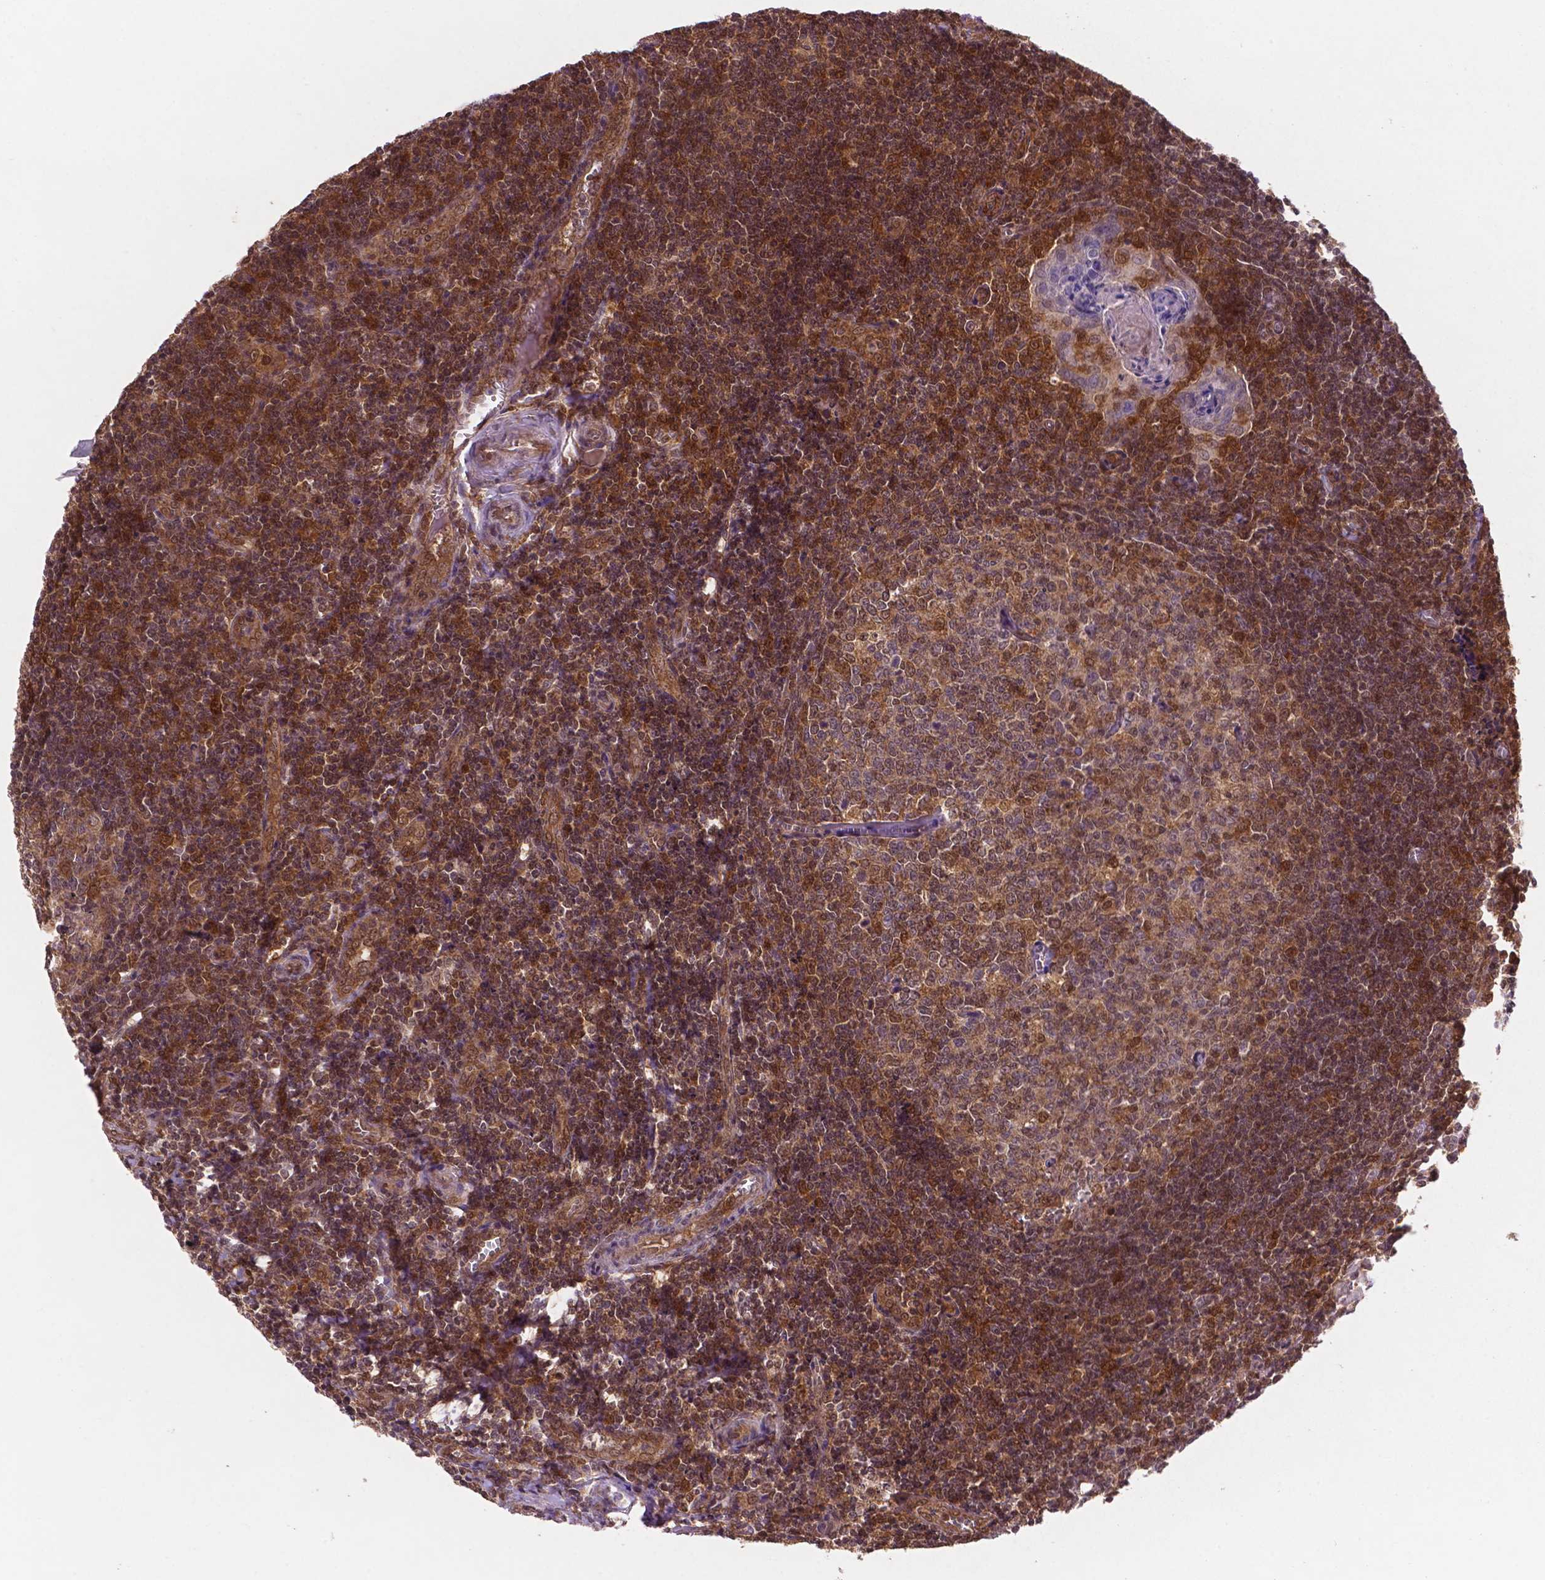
{"staining": {"intensity": "strong", "quantity": "25%-75%", "location": "cytoplasmic/membranous,nuclear"}, "tissue": "tonsil", "cell_type": "Germinal center cells", "image_type": "normal", "snomed": [{"axis": "morphology", "description": "Normal tissue, NOS"}, {"axis": "morphology", "description": "Inflammation, NOS"}, {"axis": "topography", "description": "Tonsil"}], "caption": "DAB immunohistochemical staining of normal human tonsil exhibits strong cytoplasmic/membranous,nuclear protein staining in about 25%-75% of germinal center cells.", "gene": "UBE2L6", "patient": {"sex": "female", "age": 31}}